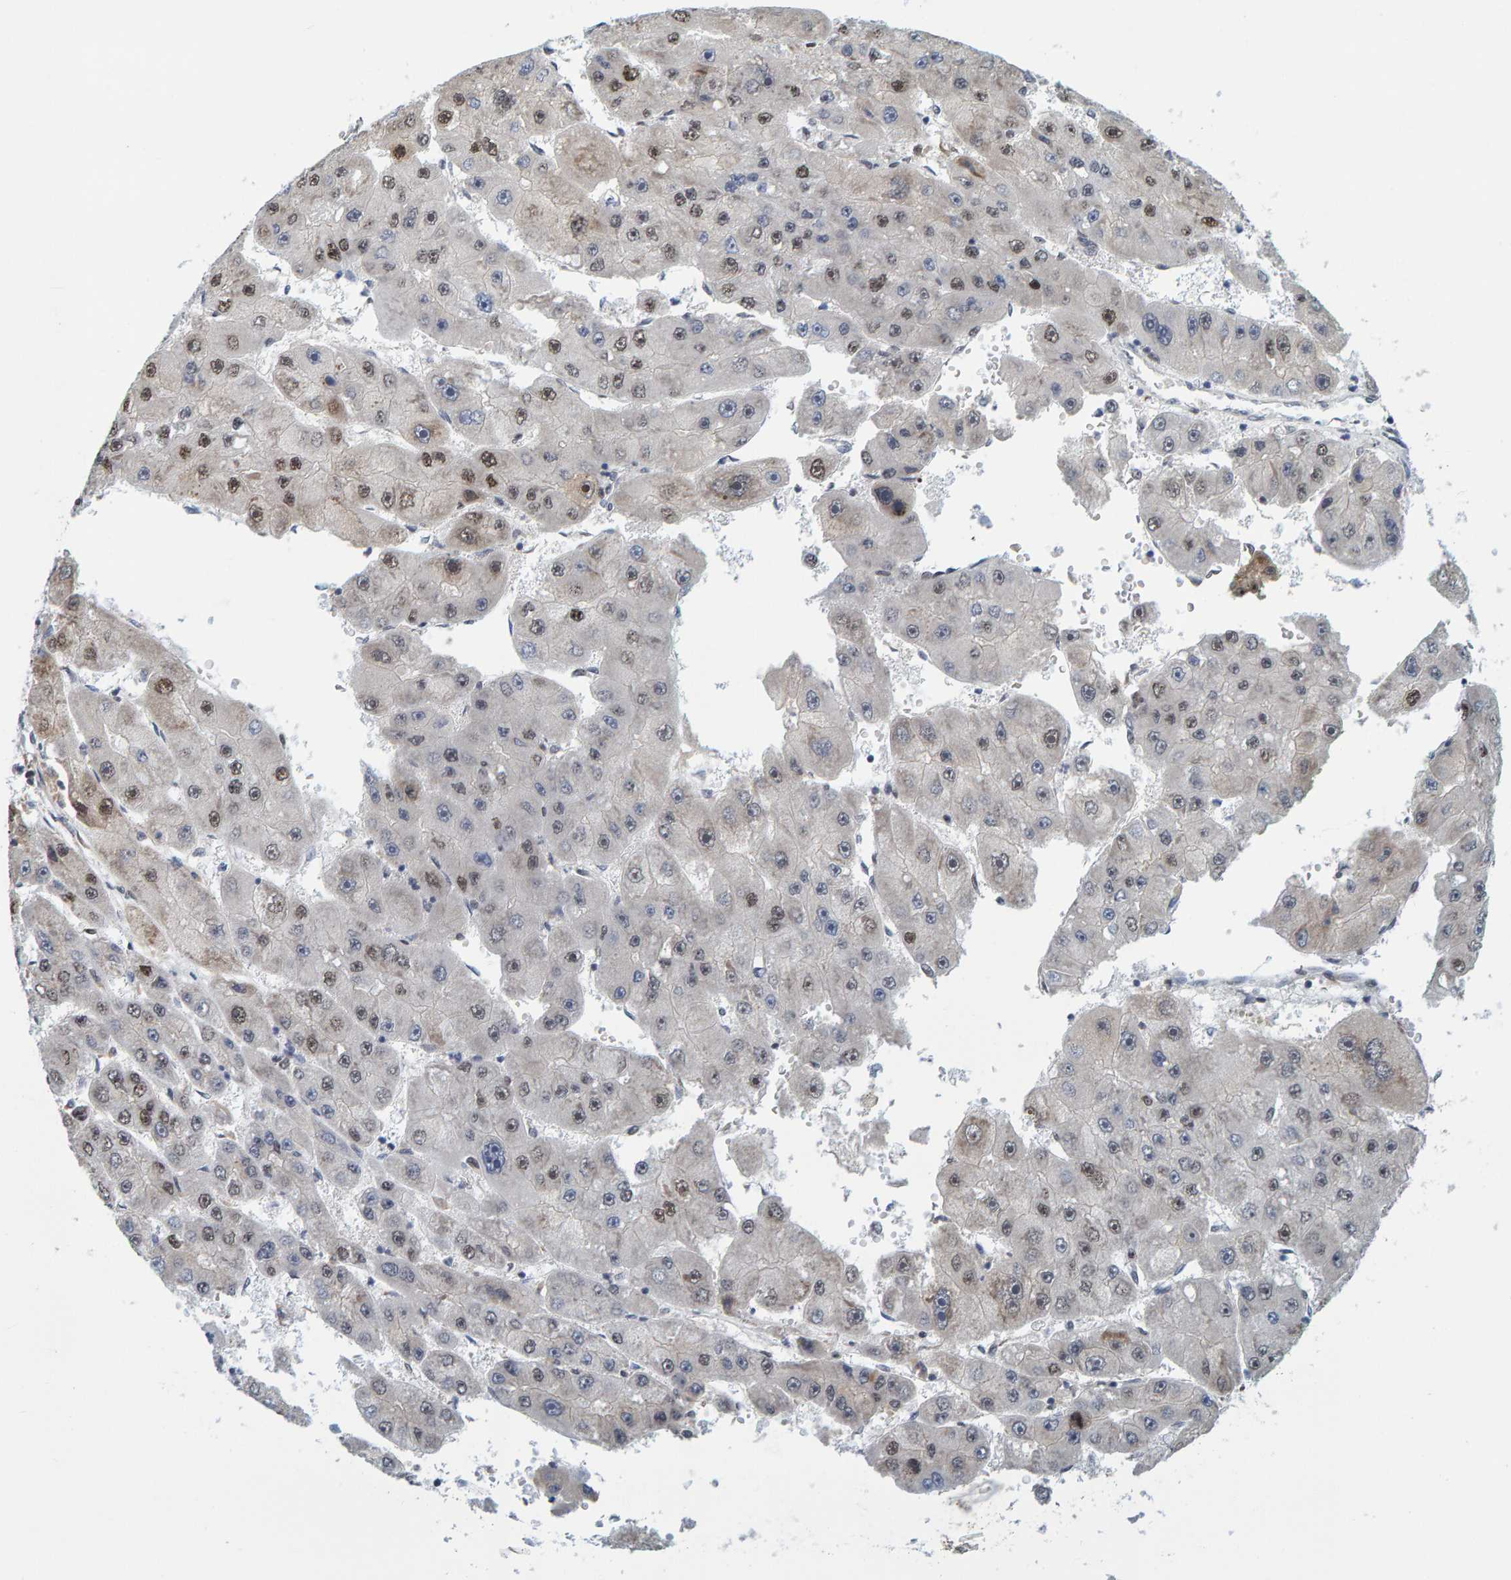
{"staining": {"intensity": "moderate", "quantity": "<25%", "location": "nuclear"}, "tissue": "liver cancer", "cell_type": "Tumor cells", "image_type": "cancer", "snomed": [{"axis": "morphology", "description": "Carcinoma, Hepatocellular, NOS"}, {"axis": "topography", "description": "Liver"}], "caption": "Immunohistochemistry (IHC) of liver cancer (hepatocellular carcinoma) exhibits low levels of moderate nuclear staining in about <25% of tumor cells.", "gene": "POLR1E", "patient": {"sex": "female", "age": 61}}